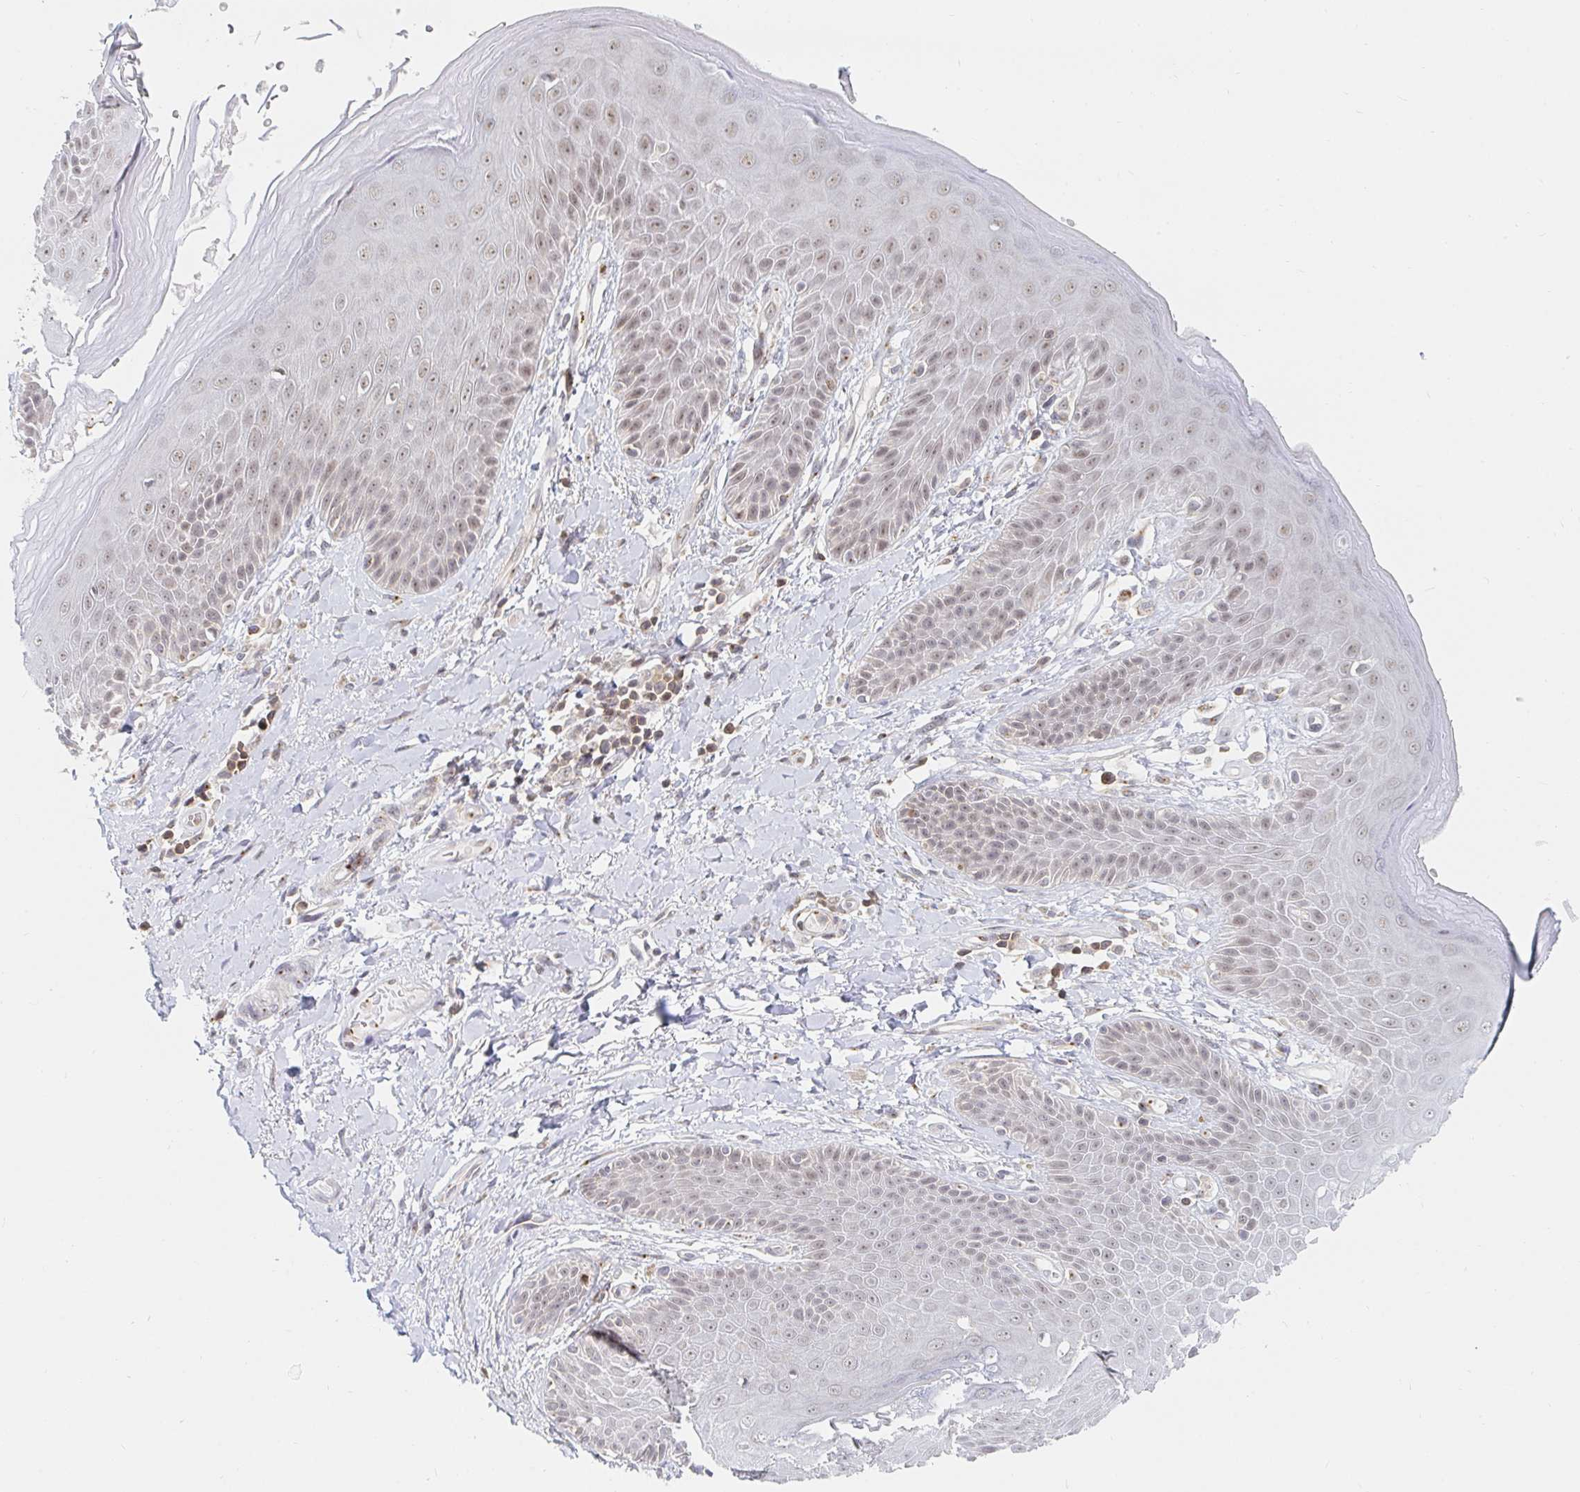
{"staining": {"intensity": "weak", "quantity": ">75%", "location": "nuclear"}, "tissue": "skin", "cell_type": "Epidermal cells", "image_type": "normal", "snomed": [{"axis": "morphology", "description": "Normal tissue, NOS"}, {"axis": "topography", "description": "Anal"}, {"axis": "topography", "description": "Peripheral nerve tissue"}], "caption": "Immunohistochemistry (IHC) of unremarkable human skin demonstrates low levels of weak nuclear expression in approximately >75% of epidermal cells.", "gene": "CHD2", "patient": {"sex": "male", "age": 51}}